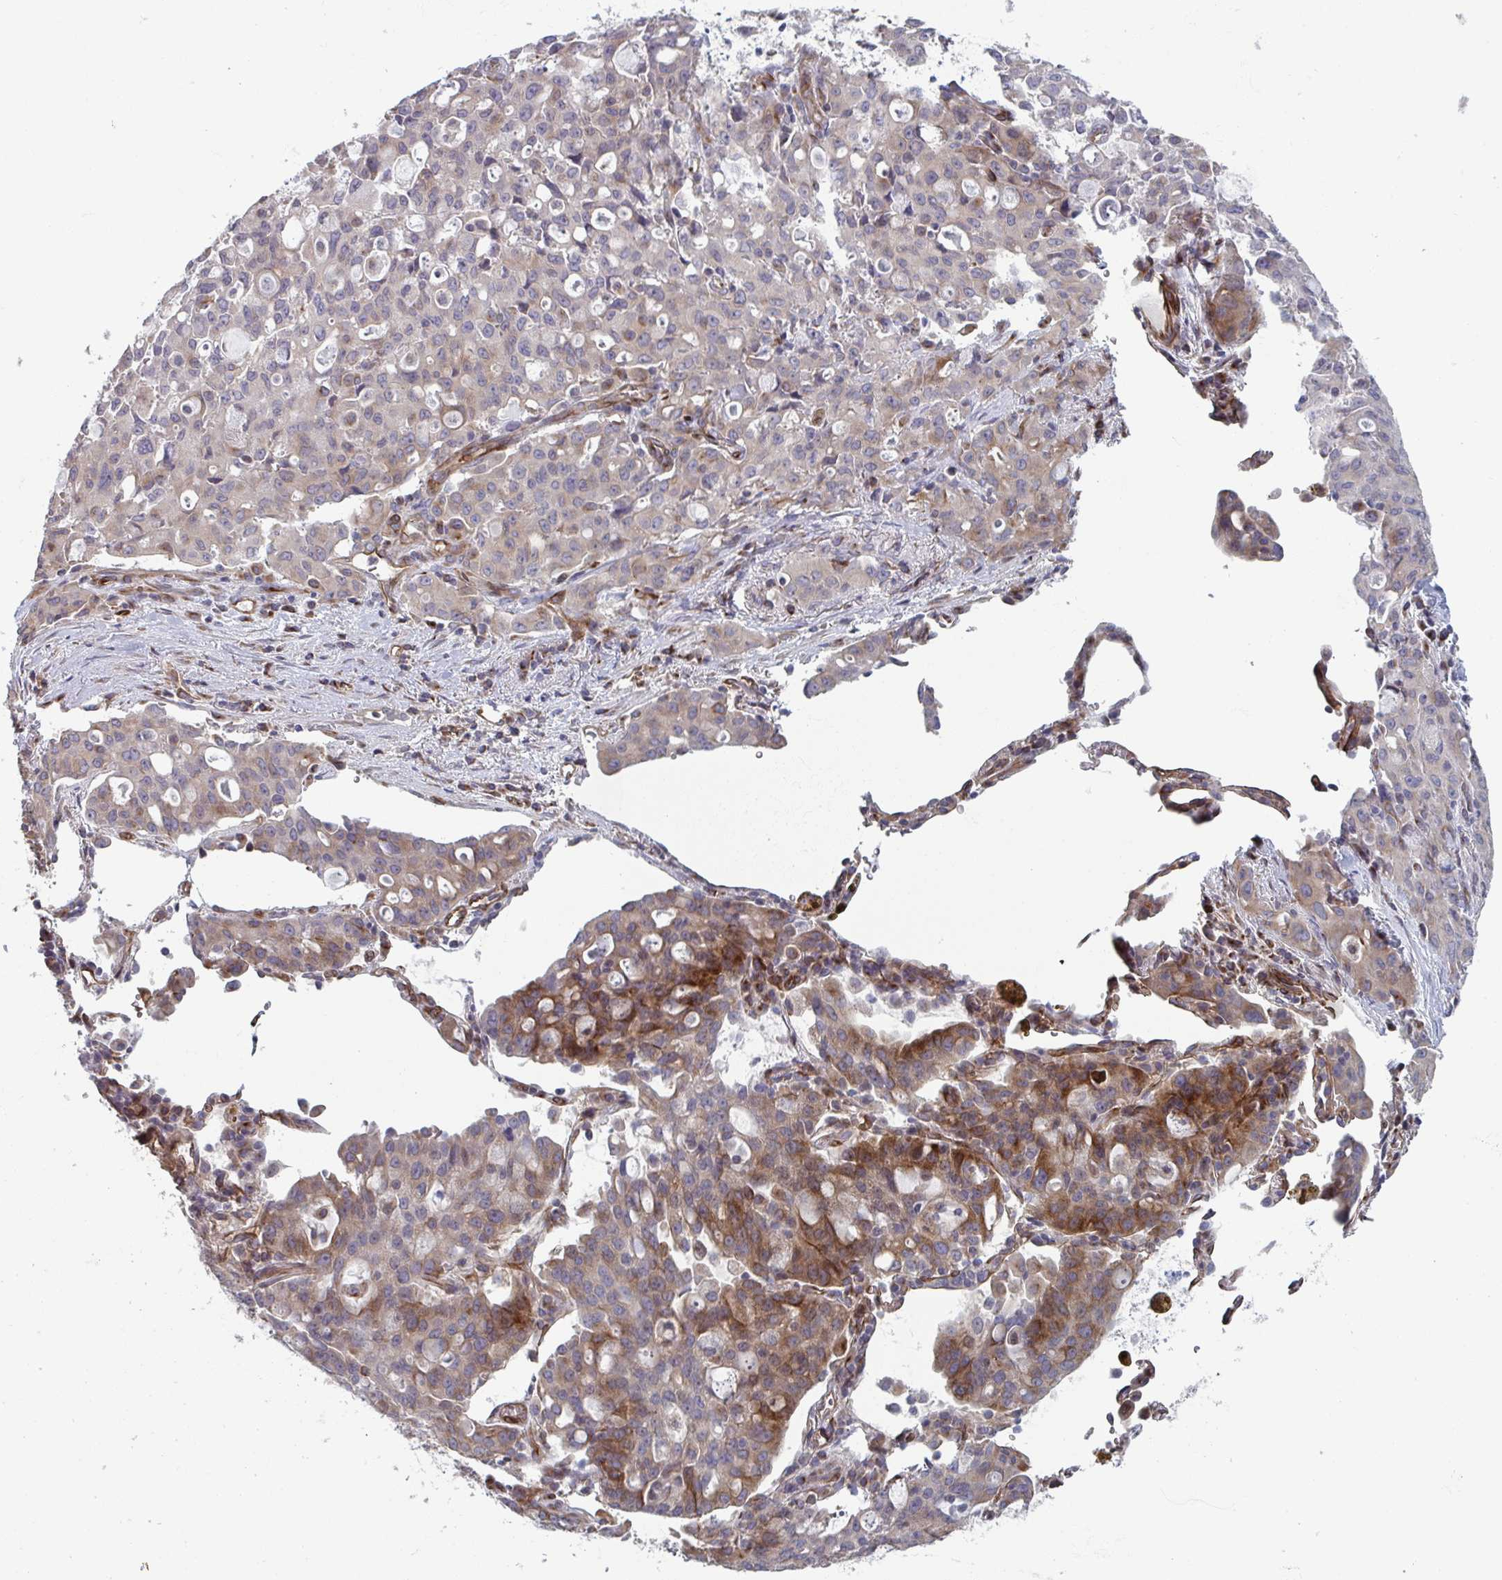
{"staining": {"intensity": "moderate", "quantity": "<25%", "location": "cytoplasmic/membranous"}, "tissue": "lung cancer", "cell_type": "Tumor cells", "image_type": "cancer", "snomed": [{"axis": "morphology", "description": "Adenocarcinoma, NOS"}, {"axis": "topography", "description": "Lung"}], "caption": "A photomicrograph of lung cancer stained for a protein displays moderate cytoplasmic/membranous brown staining in tumor cells. (DAB (3,3'-diaminobenzidine) IHC with brightfield microscopy, high magnification).", "gene": "TNFSF10", "patient": {"sex": "female", "age": 44}}